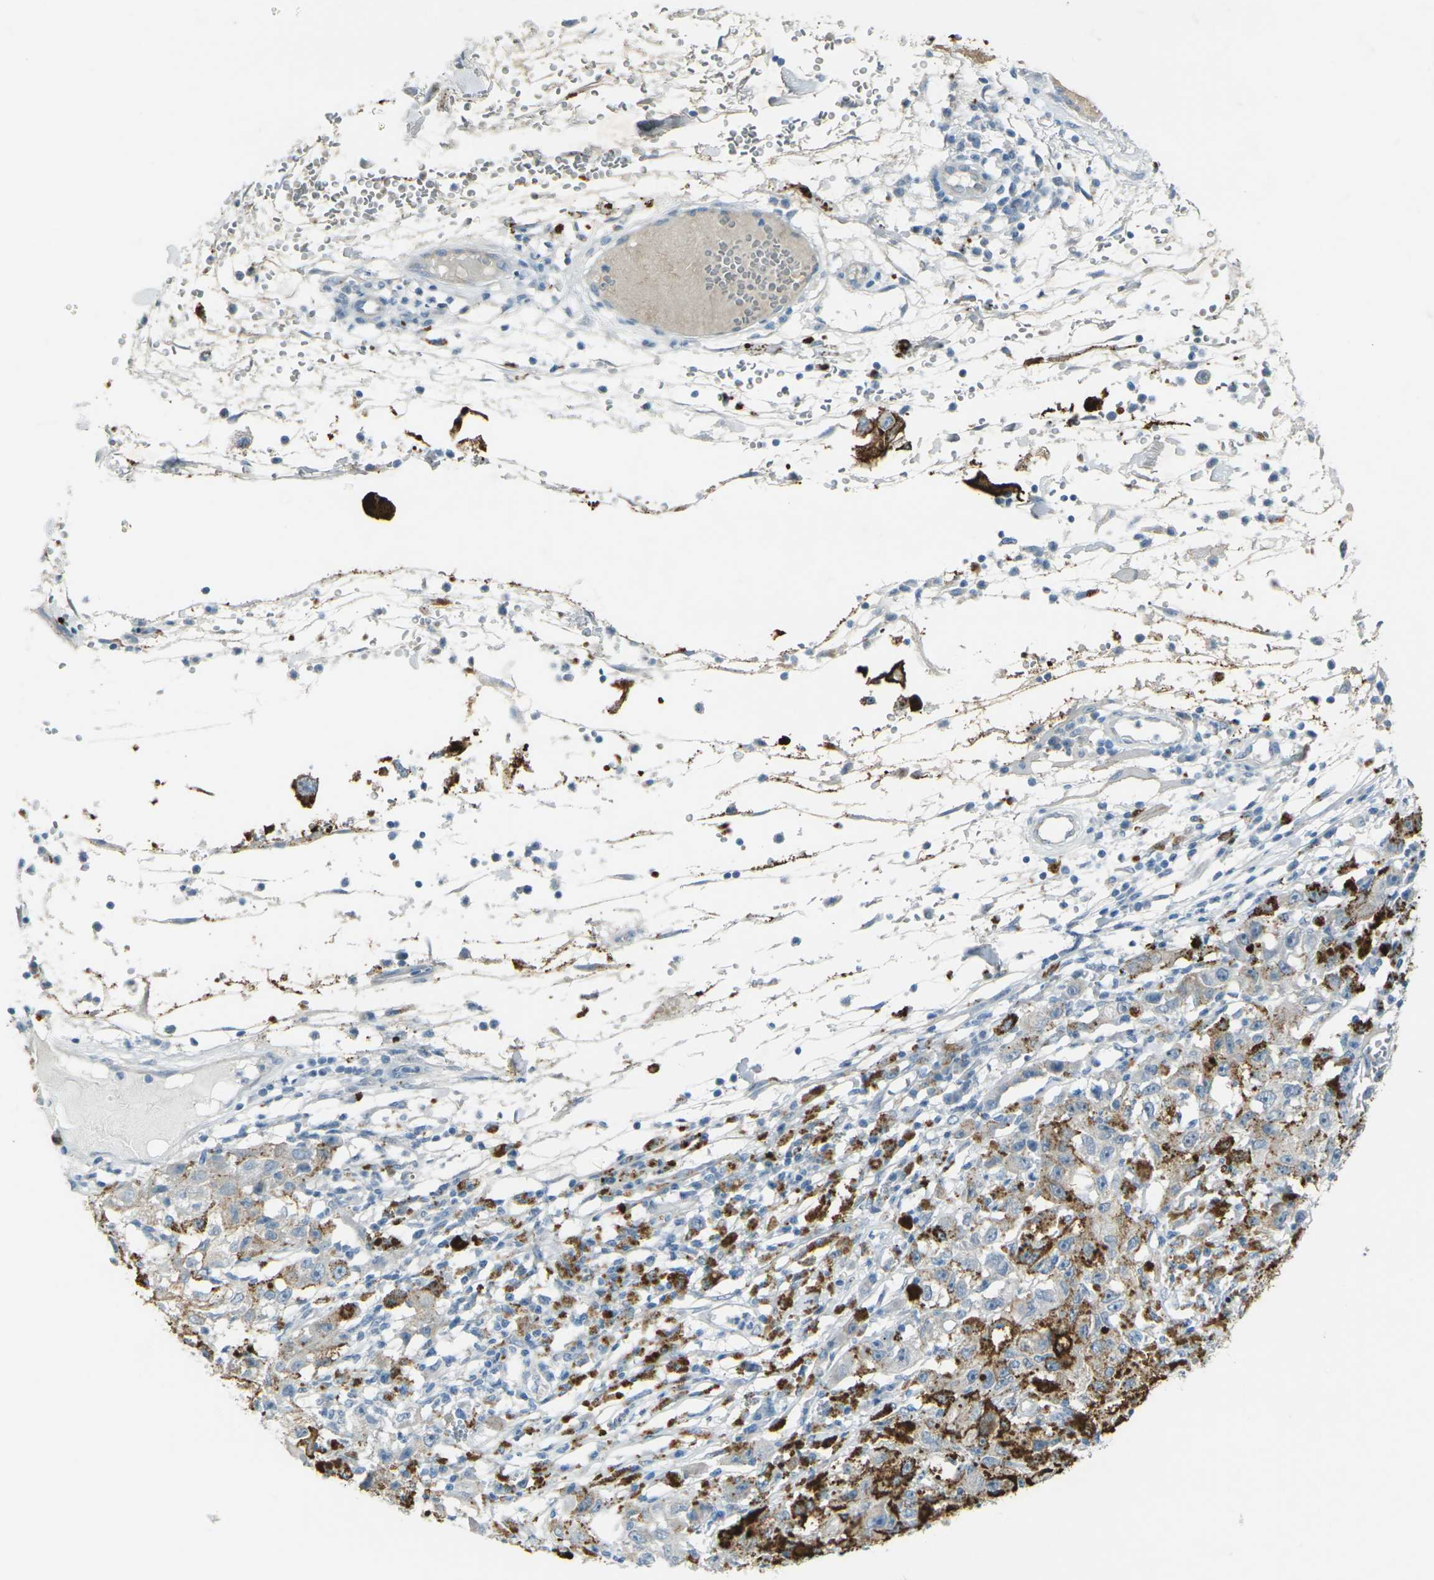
{"staining": {"intensity": "weak", "quantity": ">75%", "location": "cytoplasmic/membranous"}, "tissue": "melanoma", "cell_type": "Tumor cells", "image_type": "cancer", "snomed": [{"axis": "morphology", "description": "Malignant melanoma in situ"}, {"axis": "morphology", "description": "Malignant melanoma, NOS"}, {"axis": "topography", "description": "Skin"}], "caption": "Immunohistochemical staining of human melanoma reveals low levels of weak cytoplasmic/membranous protein staining in about >75% of tumor cells. Using DAB (brown) and hematoxylin (blue) stains, captured at high magnification using brightfield microscopy.", "gene": "ANKRD46", "patient": {"sex": "female", "age": 88}}